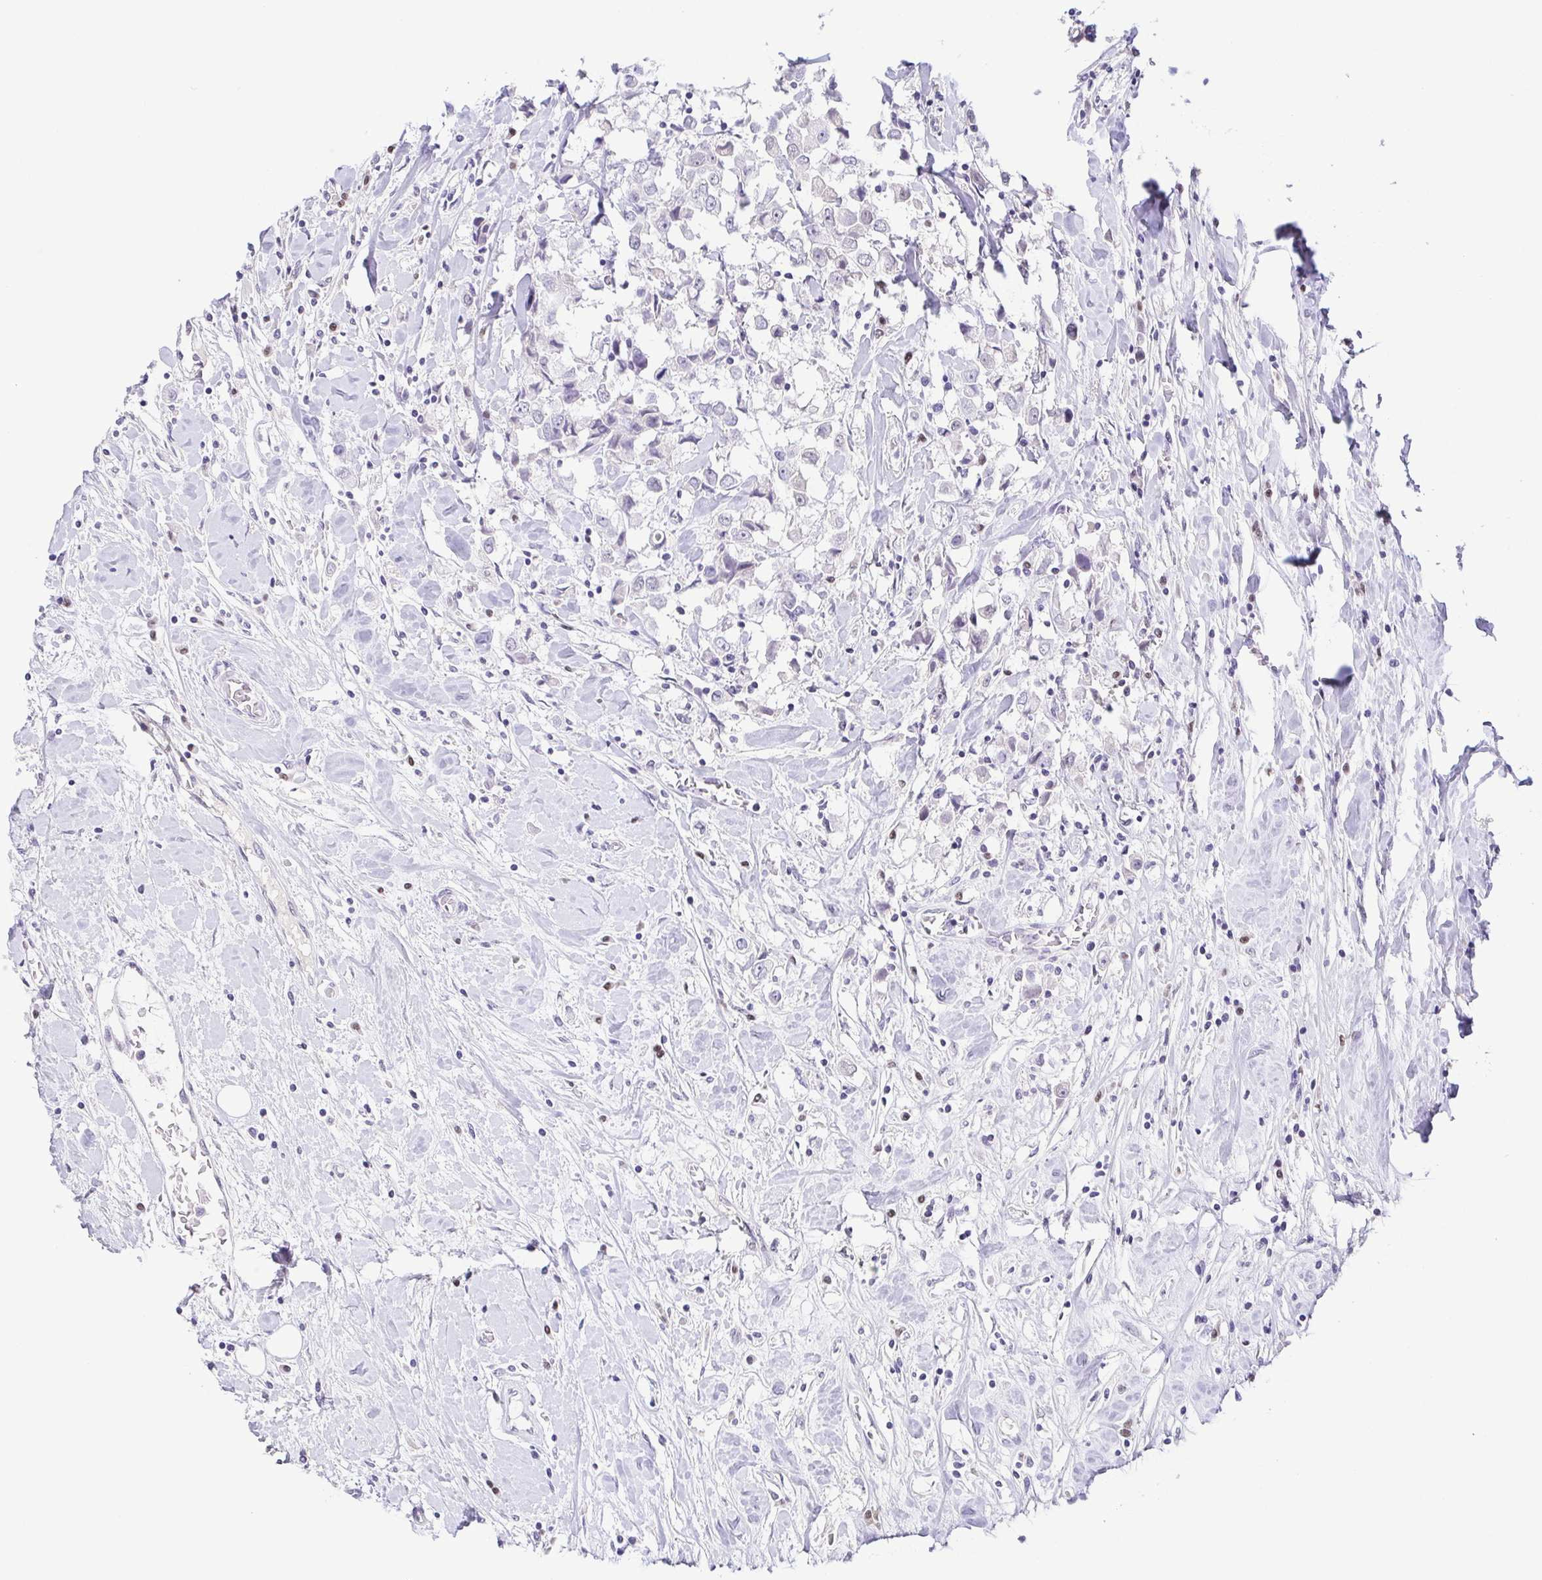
{"staining": {"intensity": "negative", "quantity": "none", "location": "none"}, "tissue": "breast cancer", "cell_type": "Tumor cells", "image_type": "cancer", "snomed": [{"axis": "morphology", "description": "Duct carcinoma"}, {"axis": "topography", "description": "Breast"}], "caption": "This photomicrograph is of breast invasive ductal carcinoma stained with immunohistochemistry (IHC) to label a protein in brown with the nuclei are counter-stained blue. There is no staining in tumor cells.", "gene": "TCF3", "patient": {"sex": "female", "age": 61}}